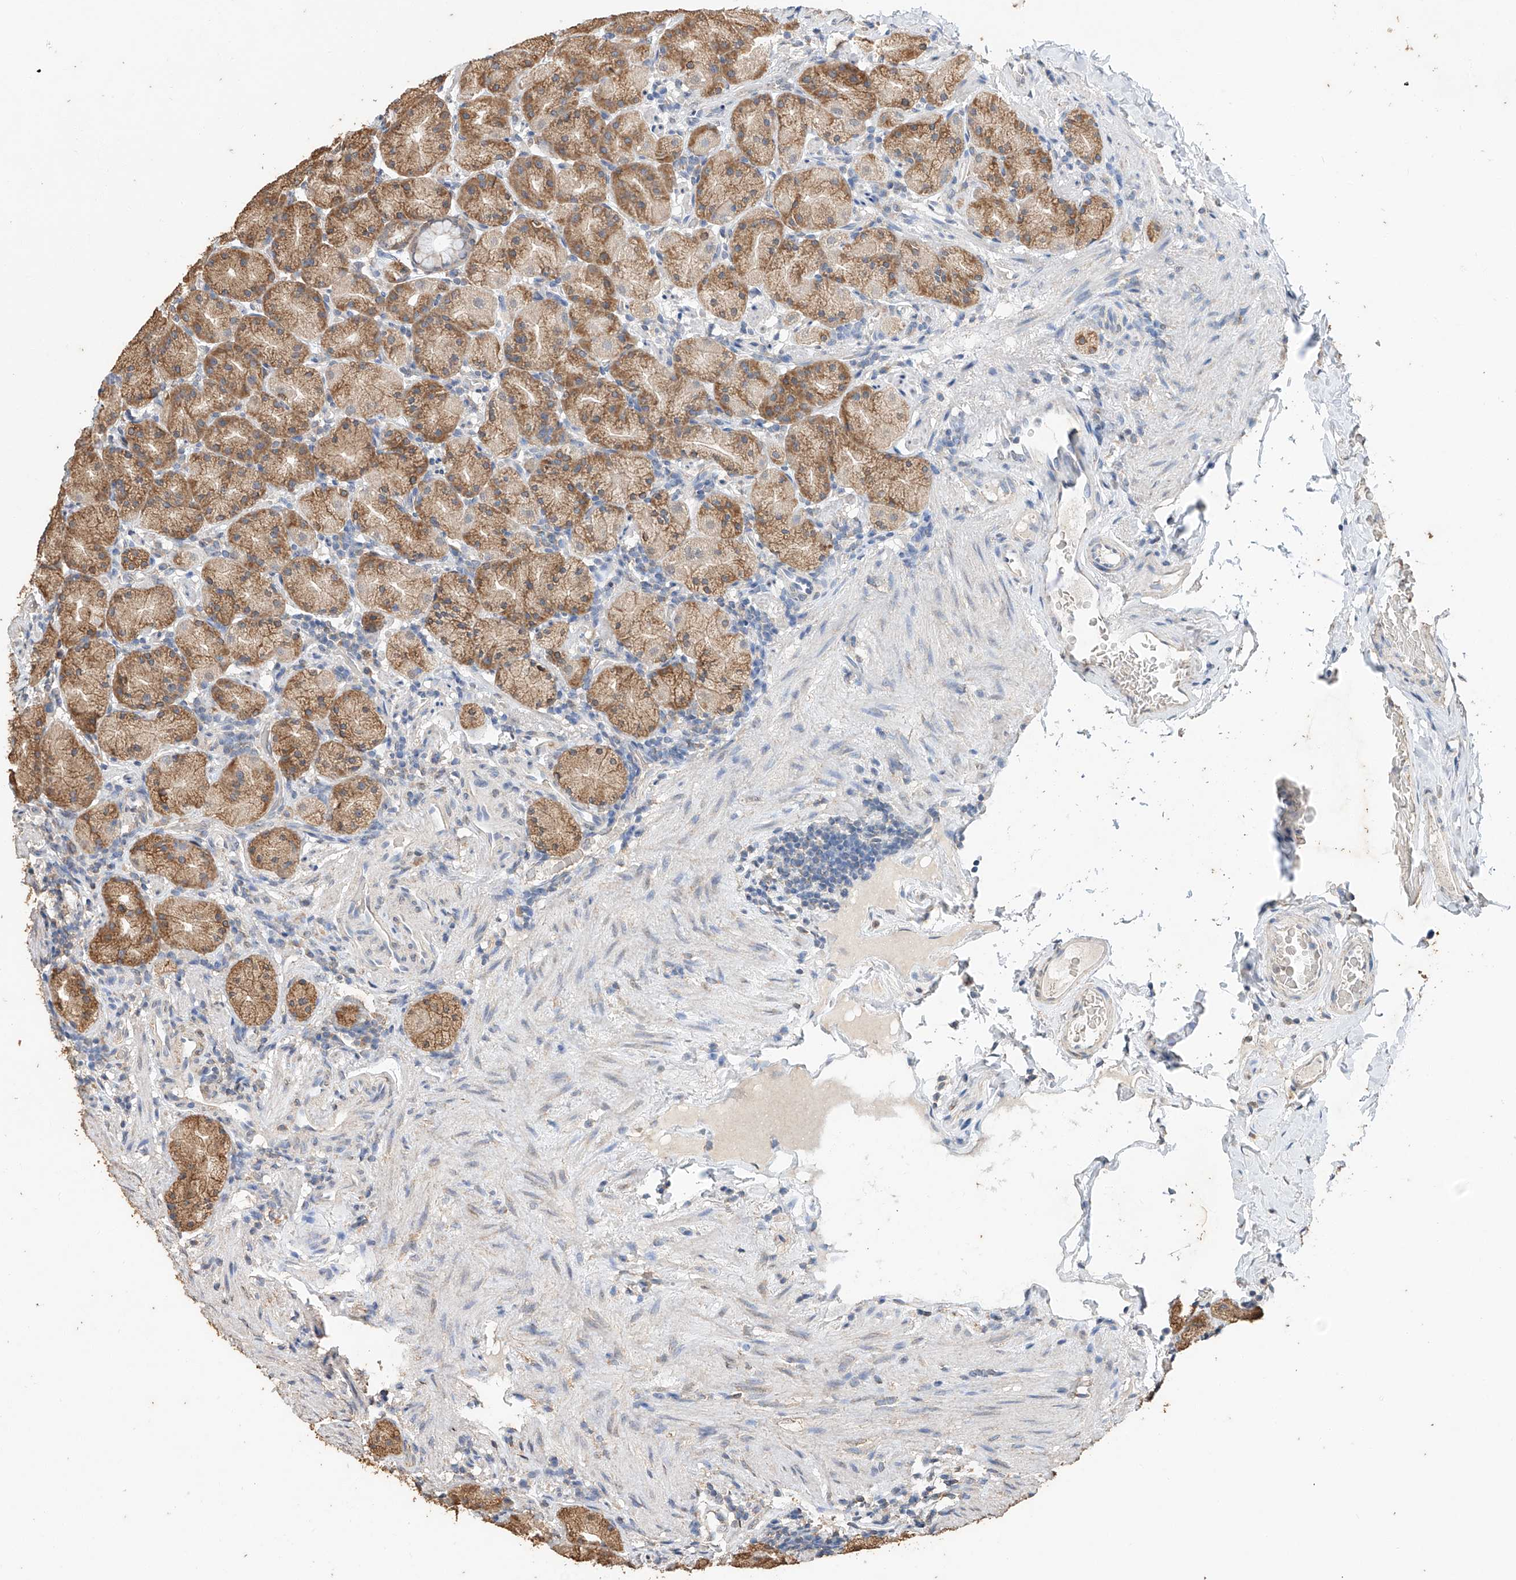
{"staining": {"intensity": "moderate", "quantity": ">75%", "location": "cytoplasmic/membranous"}, "tissue": "stomach", "cell_type": "Glandular cells", "image_type": "normal", "snomed": [{"axis": "morphology", "description": "Normal tissue, NOS"}, {"axis": "topography", "description": "Stomach, upper"}], "caption": "IHC of normal human stomach demonstrates medium levels of moderate cytoplasmic/membranous staining in approximately >75% of glandular cells. (Brightfield microscopy of DAB IHC at high magnification).", "gene": "CERS4", "patient": {"sex": "male", "age": 68}}